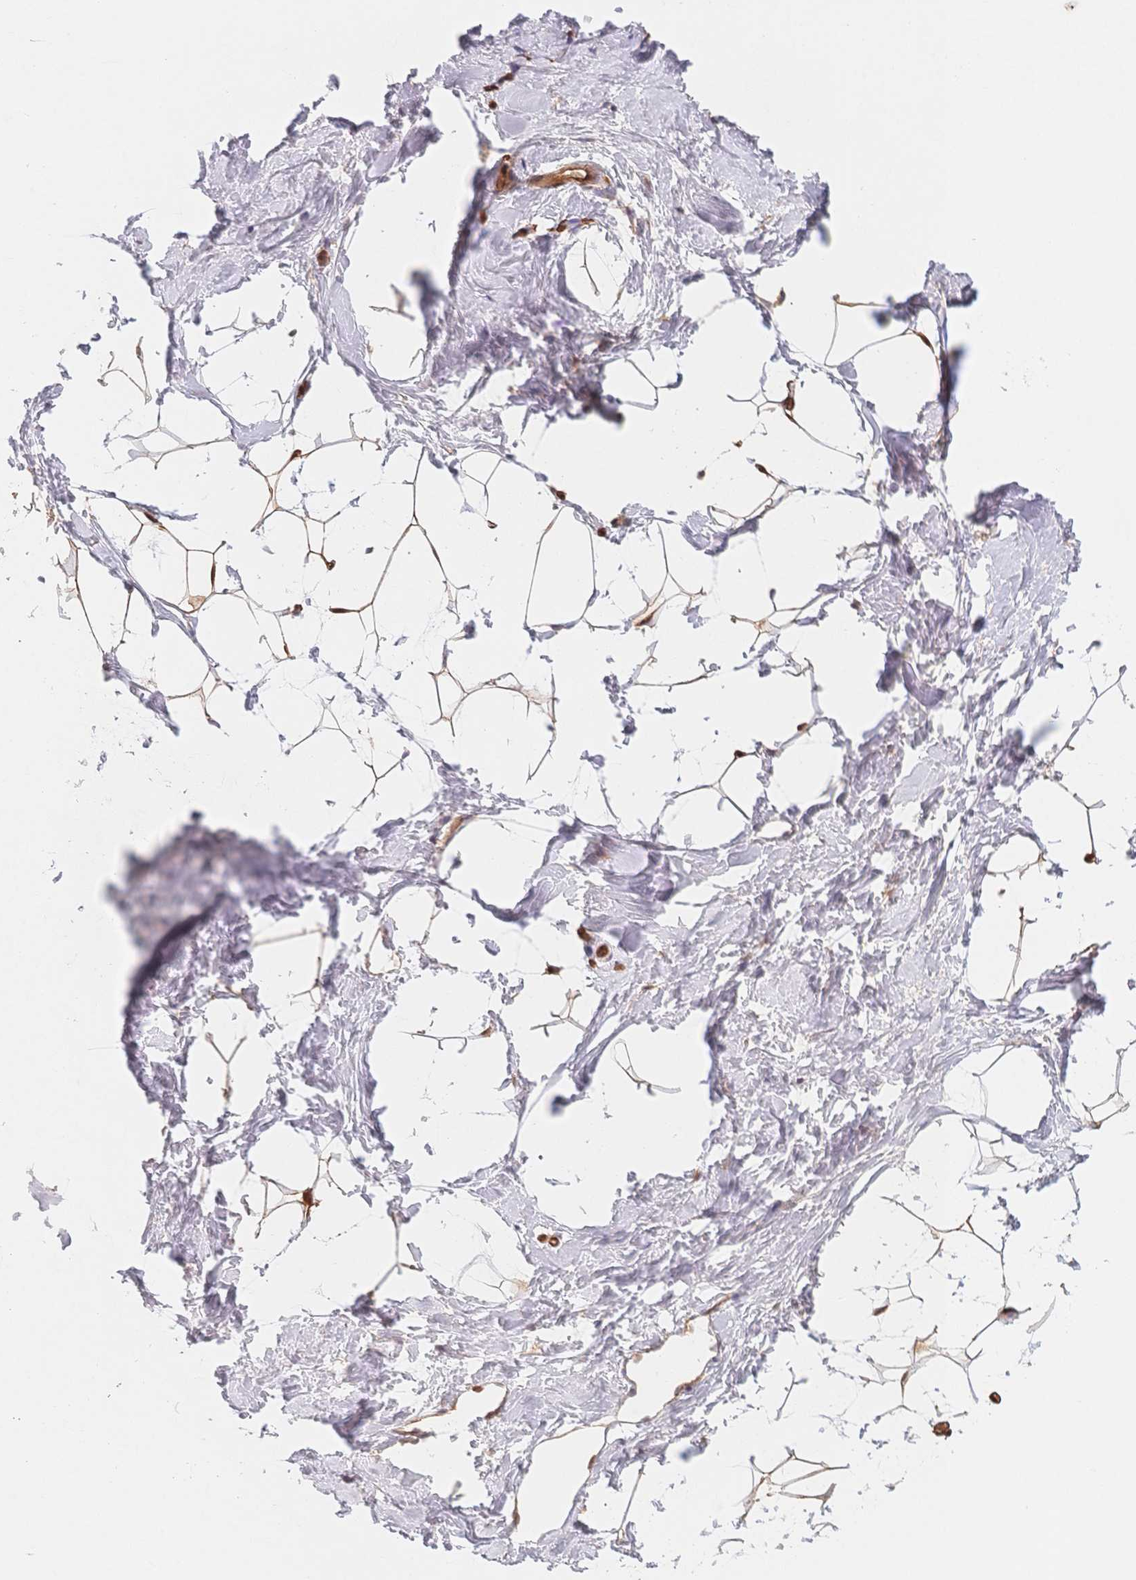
{"staining": {"intensity": "moderate", "quantity": ">75%", "location": "cytoplasmic/membranous"}, "tissue": "breast", "cell_type": "Adipocytes", "image_type": "normal", "snomed": [{"axis": "morphology", "description": "Normal tissue, NOS"}, {"axis": "topography", "description": "Breast"}], "caption": "Breast stained with DAB (3,3'-diaminobenzidine) IHC exhibits medium levels of moderate cytoplasmic/membranous expression in approximately >75% of adipocytes. (IHC, brightfield microscopy, high magnification).", "gene": "C12orf75", "patient": {"sex": "female", "age": 32}}